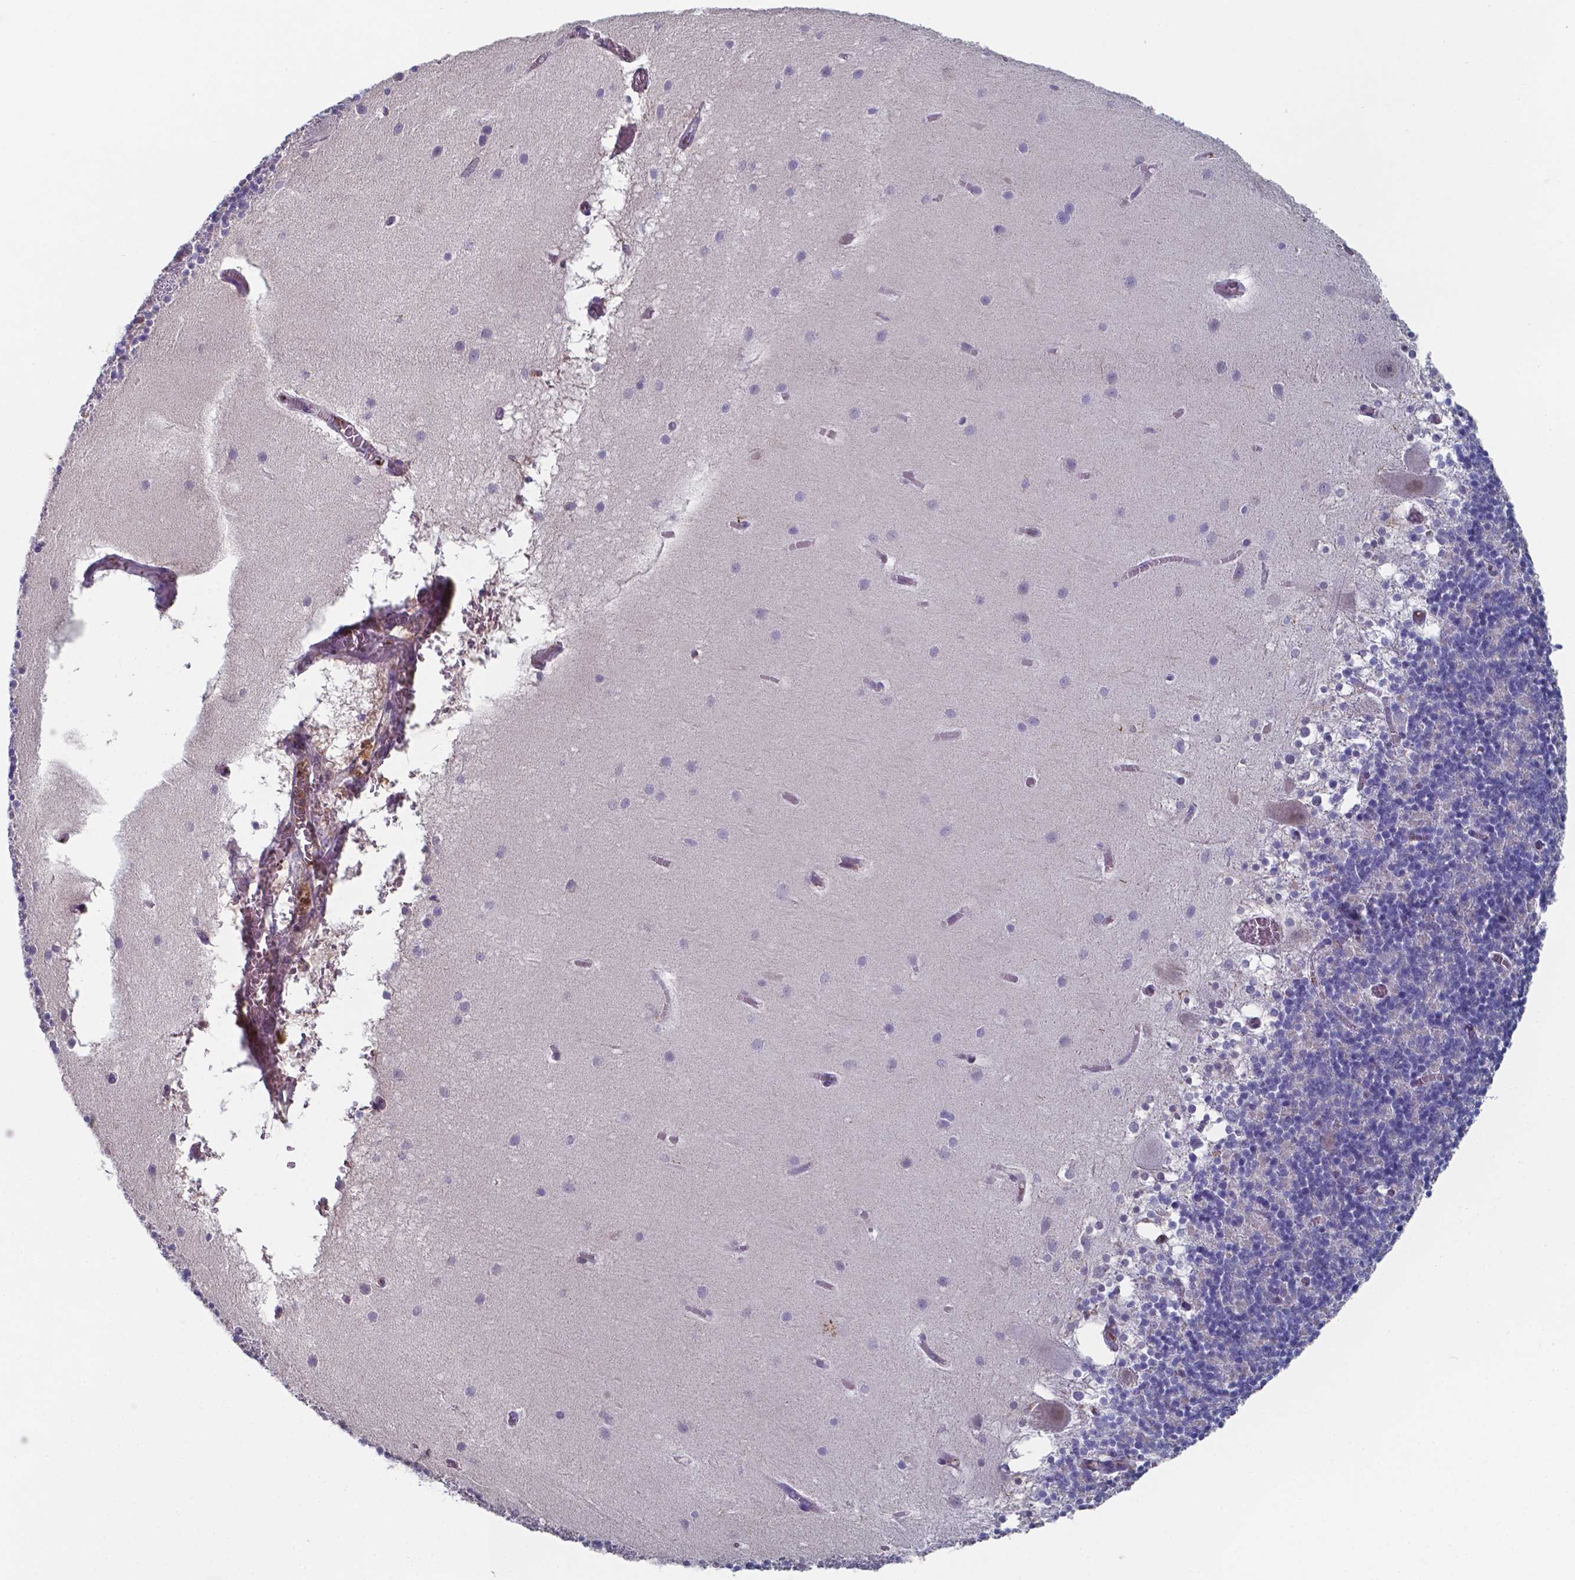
{"staining": {"intensity": "negative", "quantity": "none", "location": "none"}, "tissue": "cerebellum", "cell_type": "Cells in granular layer", "image_type": "normal", "snomed": [{"axis": "morphology", "description": "Normal tissue, NOS"}, {"axis": "topography", "description": "Cerebellum"}], "caption": "Cerebellum was stained to show a protein in brown. There is no significant positivity in cells in granular layer. (DAB IHC, high magnification).", "gene": "BTBD17", "patient": {"sex": "male", "age": 70}}